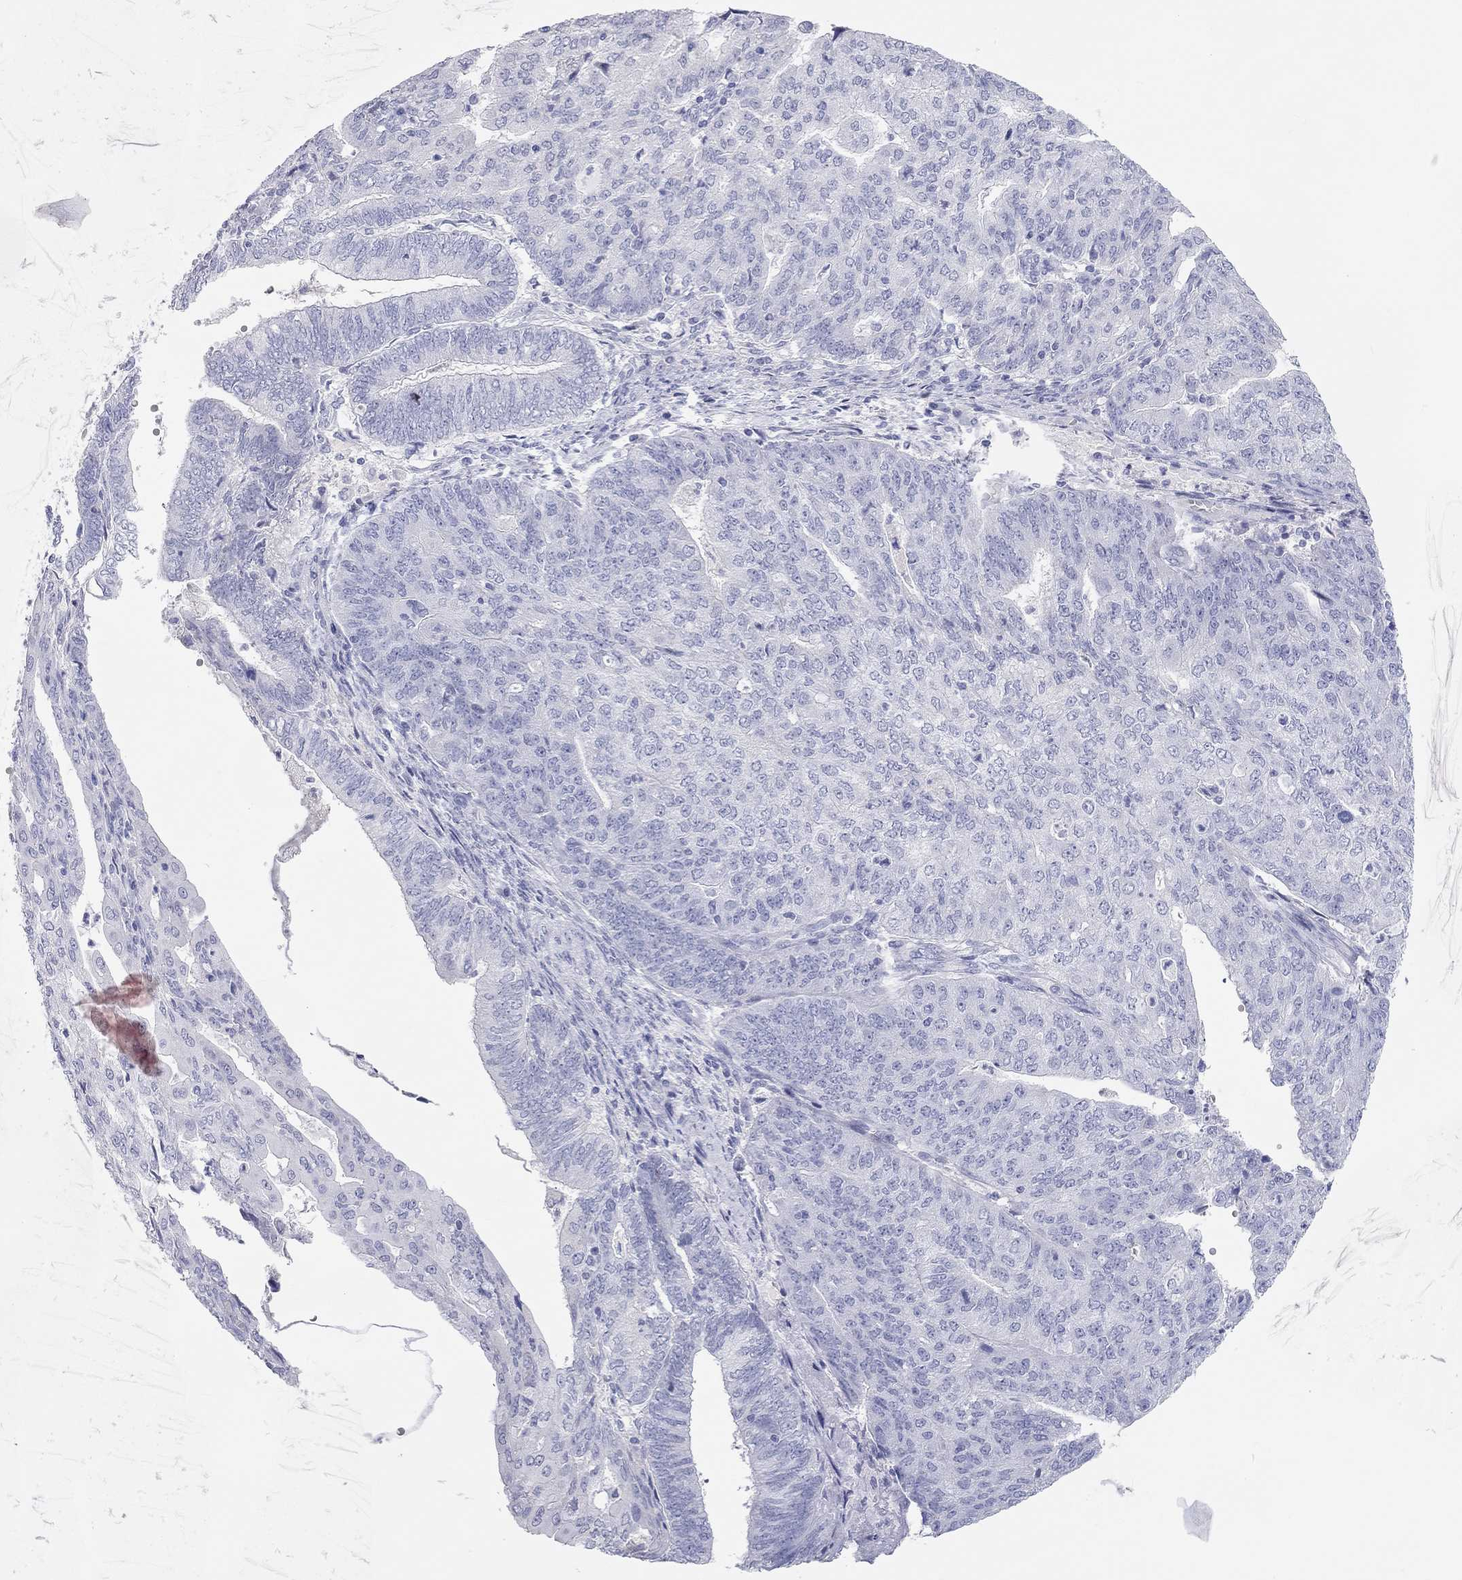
{"staining": {"intensity": "negative", "quantity": "none", "location": "none"}, "tissue": "endometrial cancer", "cell_type": "Tumor cells", "image_type": "cancer", "snomed": [{"axis": "morphology", "description": "Adenocarcinoma, NOS"}, {"axis": "topography", "description": "Endometrium"}], "caption": "Tumor cells show no significant positivity in adenocarcinoma (endometrial).", "gene": "PCDHGC5", "patient": {"sex": "female", "age": 82}}